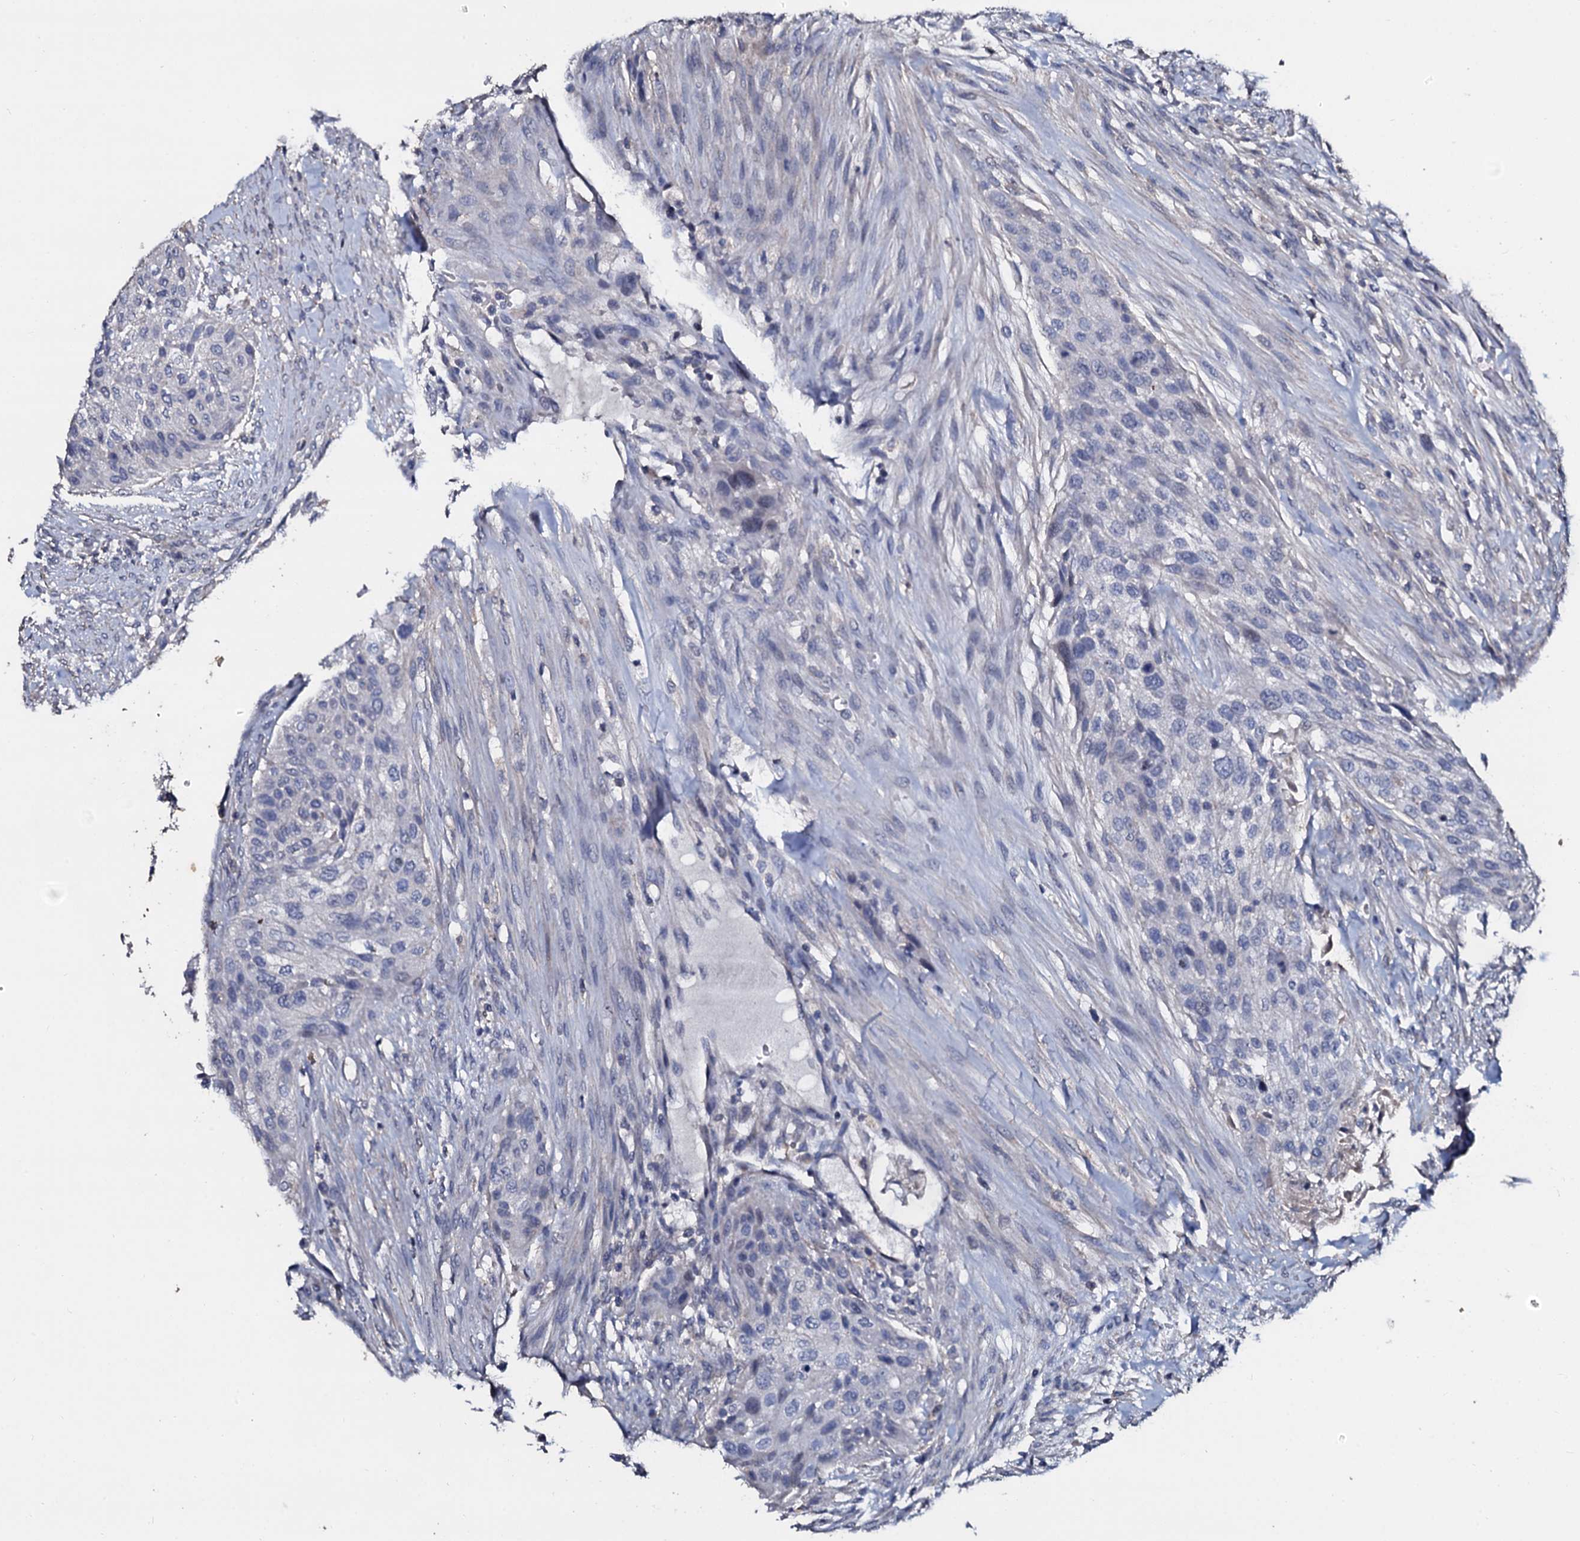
{"staining": {"intensity": "negative", "quantity": "none", "location": "none"}, "tissue": "urothelial cancer", "cell_type": "Tumor cells", "image_type": "cancer", "snomed": [{"axis": "morphology", "description": "Urothelial carcinoma, High grade"}, {"axis": "topography", "description": "Urinary bladder"}], "caption": "High magnification brightfield microscopy of urothelial cancer stained with DAB (brown) and counterstained with hematoxylin (blue): tumor cells show no significant expression. (Immunohistochemistry, brightfield microscopy, high magnification).", "gene": "SLC37A4", "patient": {"sex": "male", "age": 35}}